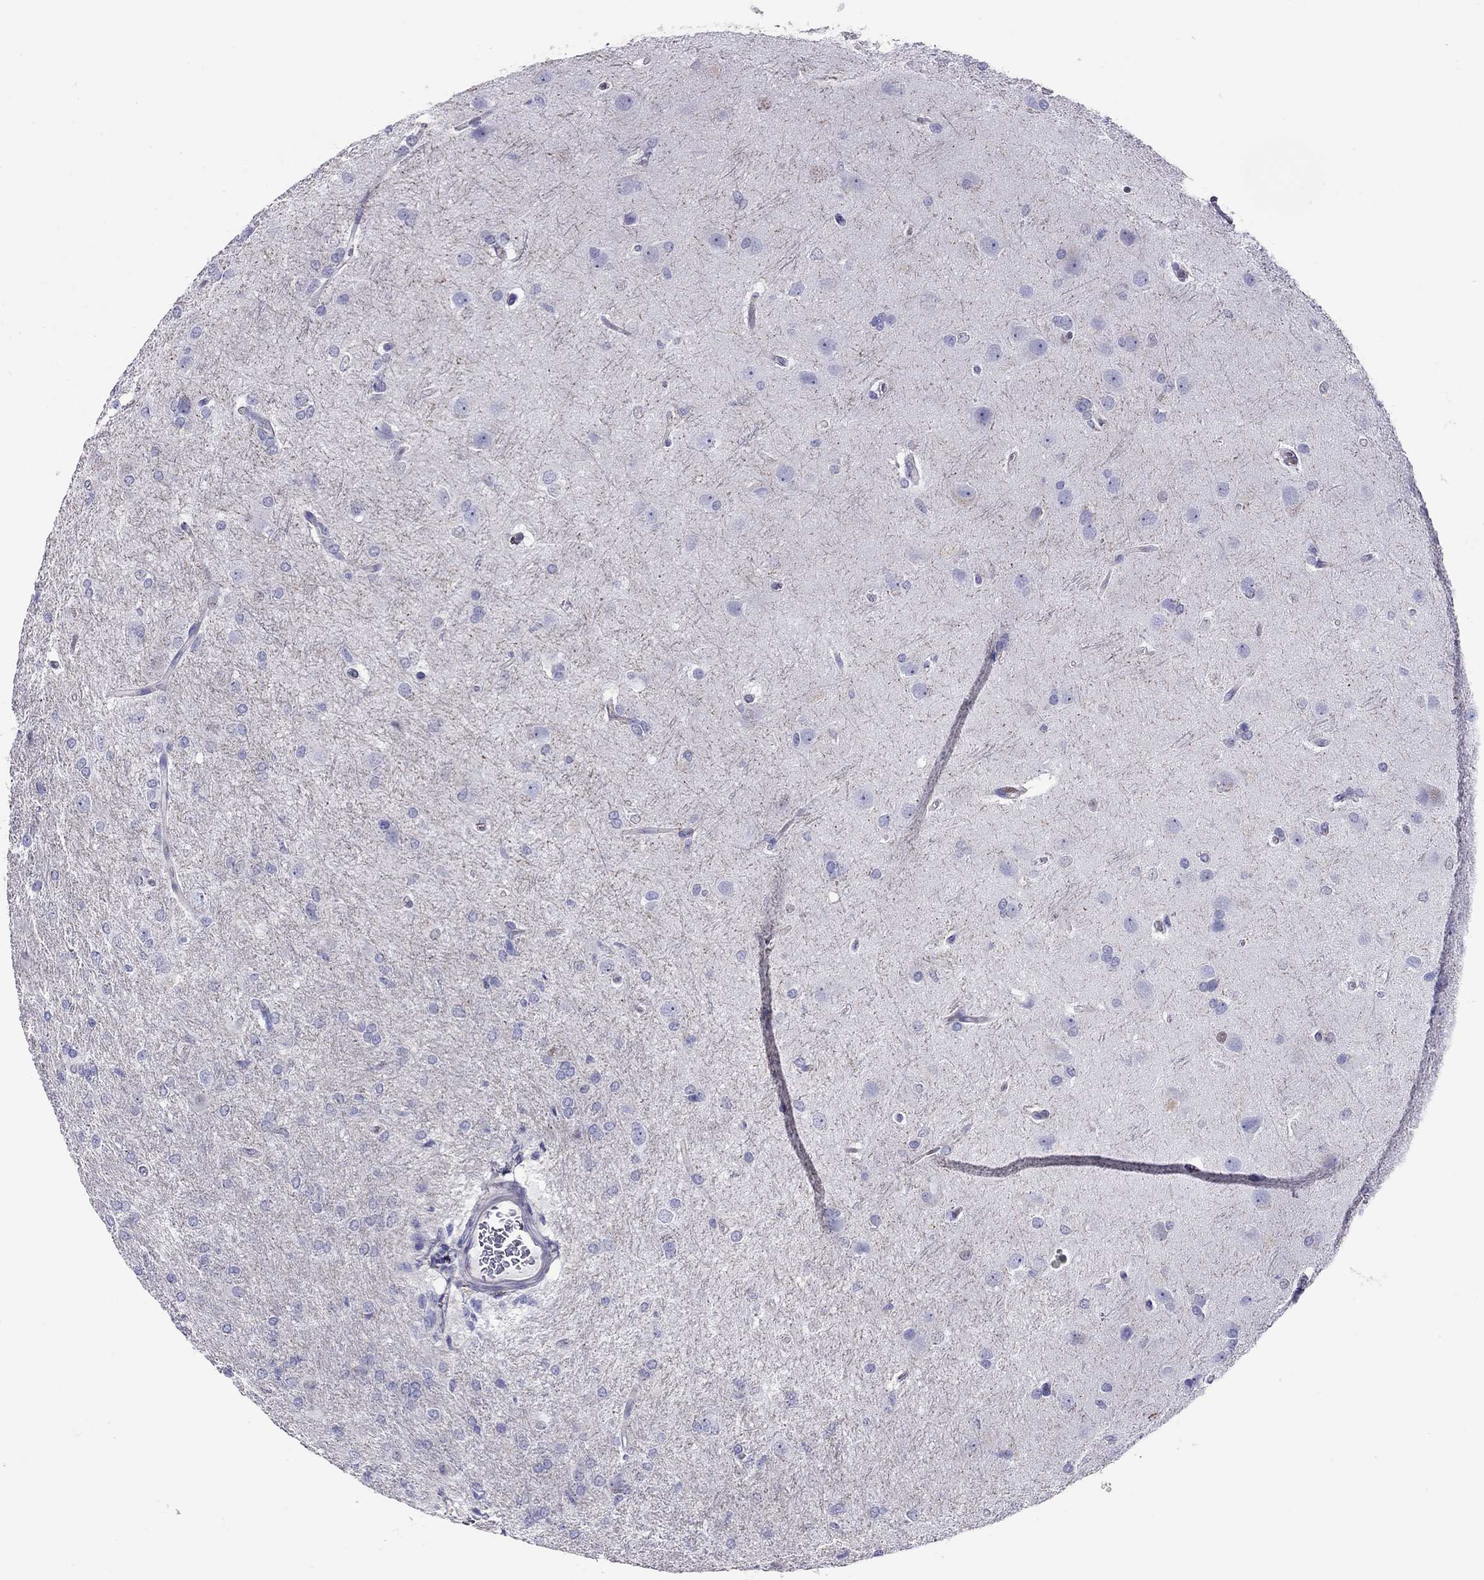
{"staining": {"intensity": "negative", "quantity": "none", "location": "none"}, "tissue": "glioma", "cell_type": "Tumor cells", "image_type": "cancer", "snomed": [{"axis": "morphology", "description": "Glioma, malignant, High grade"}, {"axis": "topography", "description": "Brain"}], "caption": "High magnification brightfield microscopy of malignant glioma (high-grade) stained with DAB (3,3'-diaminobenzidine) (brown) and counterstained with hematoxylin (blue): tumor cells show no significant positivity.", "gene": "ALOX15B", "patient": {"sex": "male", "age": 68}}